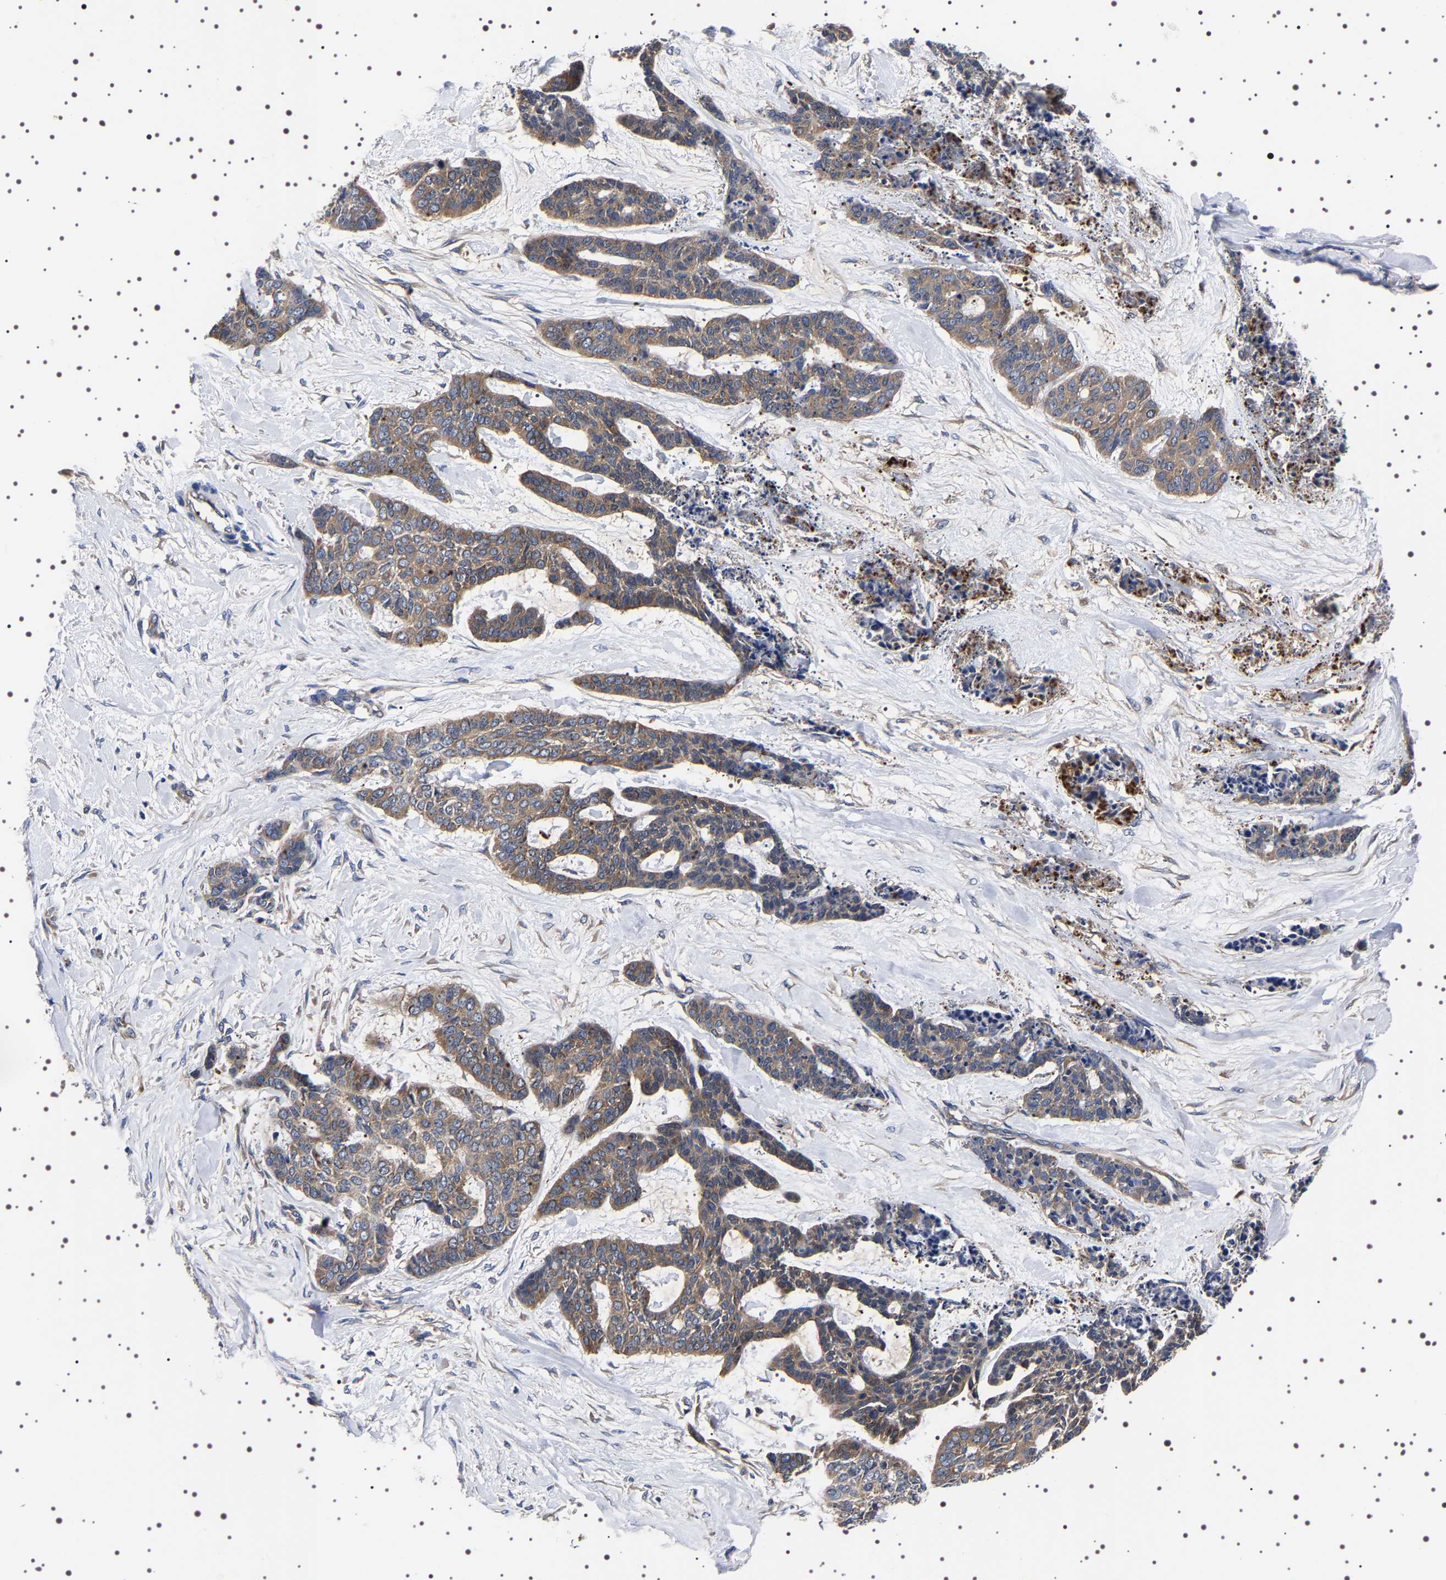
{"staining": {"intensity": "weak", "quantity": ">75%", "location": "cytoplasmic/membranous"}, "tissue": "skin cancer", "cell_type": "Tumor cells", "image_type": "cancer", "snomed": [{"axis": "morphology", "description": "Basal cell carcinoma"}, {"axis": "topography", "description": "Skin"}], "caption": "The photomicrograph exhibits a brown stain indicating the presence of a protein in the cytoplasmic/membranous of tumor cells in basal cell carcinoma (skin).", "gene": "DARS1", "patient": {"sex": "female", "age": 64}}